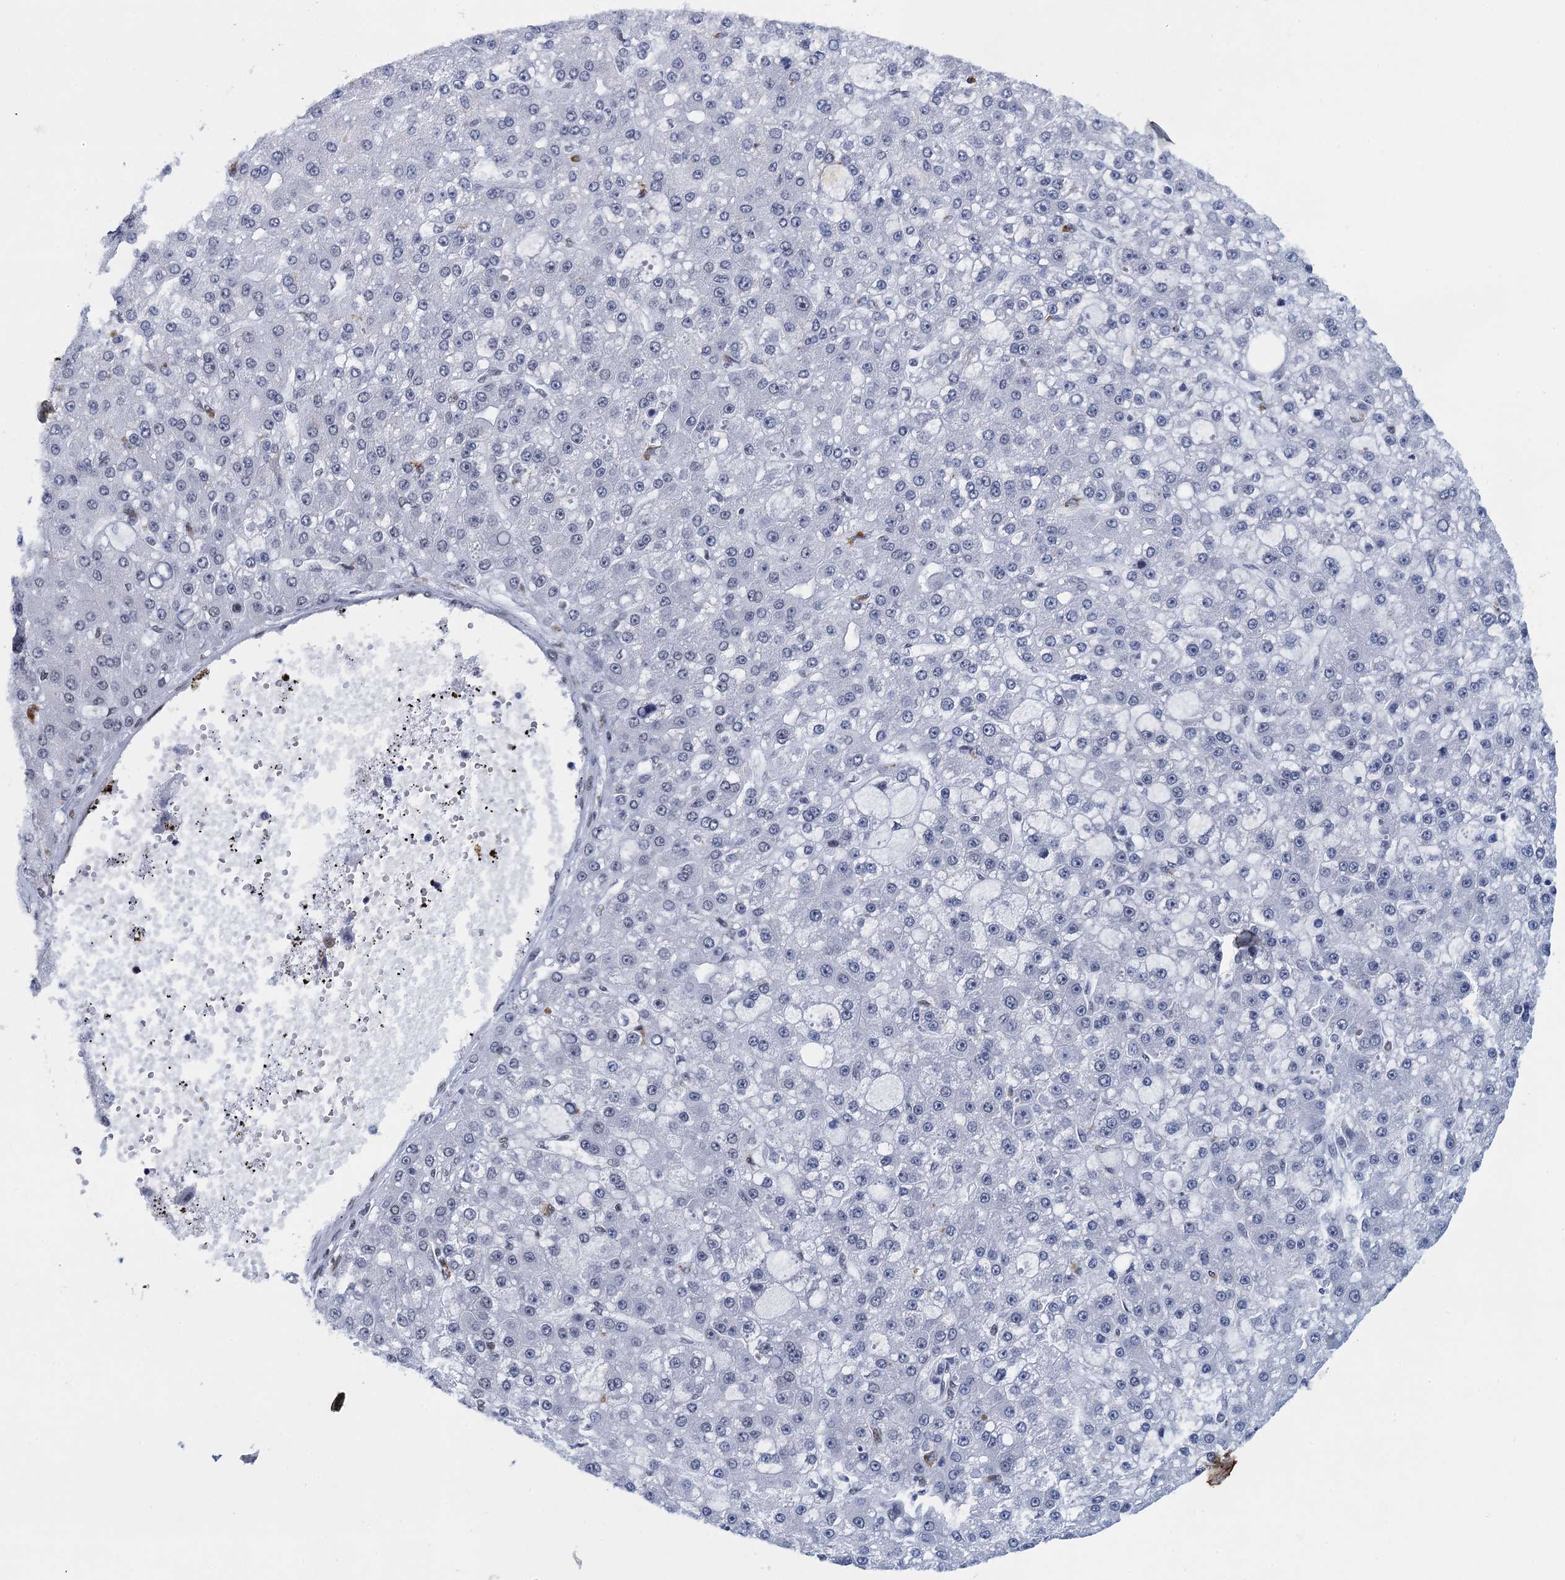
{"staining": {"intensity": "negative", "quantity": "none", "location": "none"}, "tissue": "liver cancer", "cell_type": "Tumor cells", "image_type": "cancer", "snomed": [{"axis": "morphology", "description": "Carcinoma, Hepatocellular, NOS"}, {"axis": "topography", "description": "Liver"}], "caption": "Tumor cells are negative for brown protein staining in hepatocellular carcinoma (liver).", "gene": "HNRNPUL2", "patient": {"sex": "male", "age": 67}}